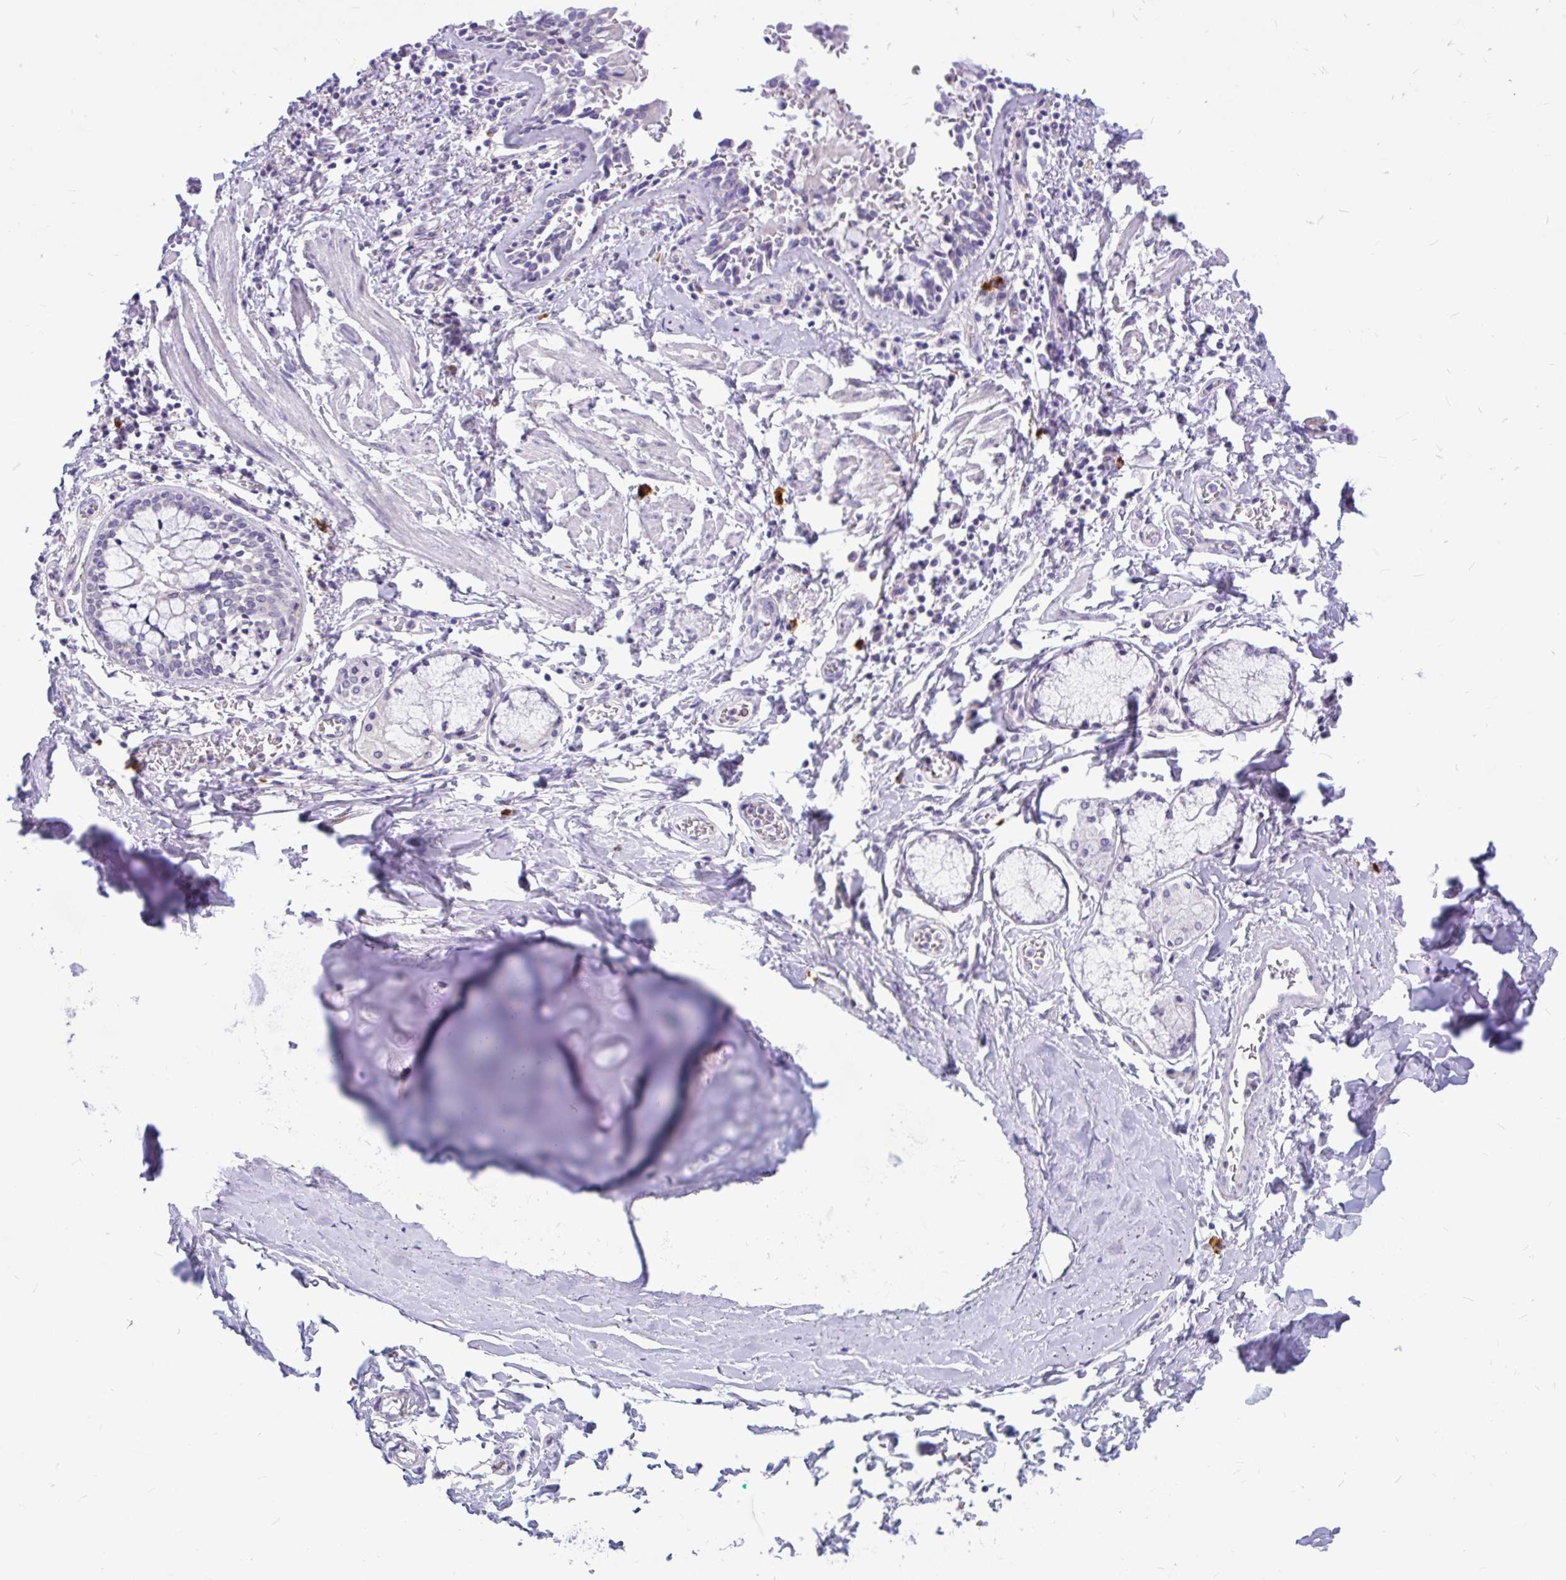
{"staining": {"intensity": "negative", "quantity": "none", "location": "none"}, "tissue": "soft tissue", "cell_type": "Chondrocytes", "image_type": "normal", "snomed": [{"axis": "morphology", "description": "Normal tissue, NOS"}, {"axis": "morphology", "description": "Degeneration, NOS"}, {"axis": "topography", "description": "Cartilage tissue"}, {"axis": "topography", "description": "Lung"}], "caption": "DAB (3,3'-diaminobenzidine) immunohistochemical staining of normal human soft tissue exhibits no significant positivity in chondrocytes.", "gene": "MAP1LC3A", "patient": {"sex": "female", "age": 61}}